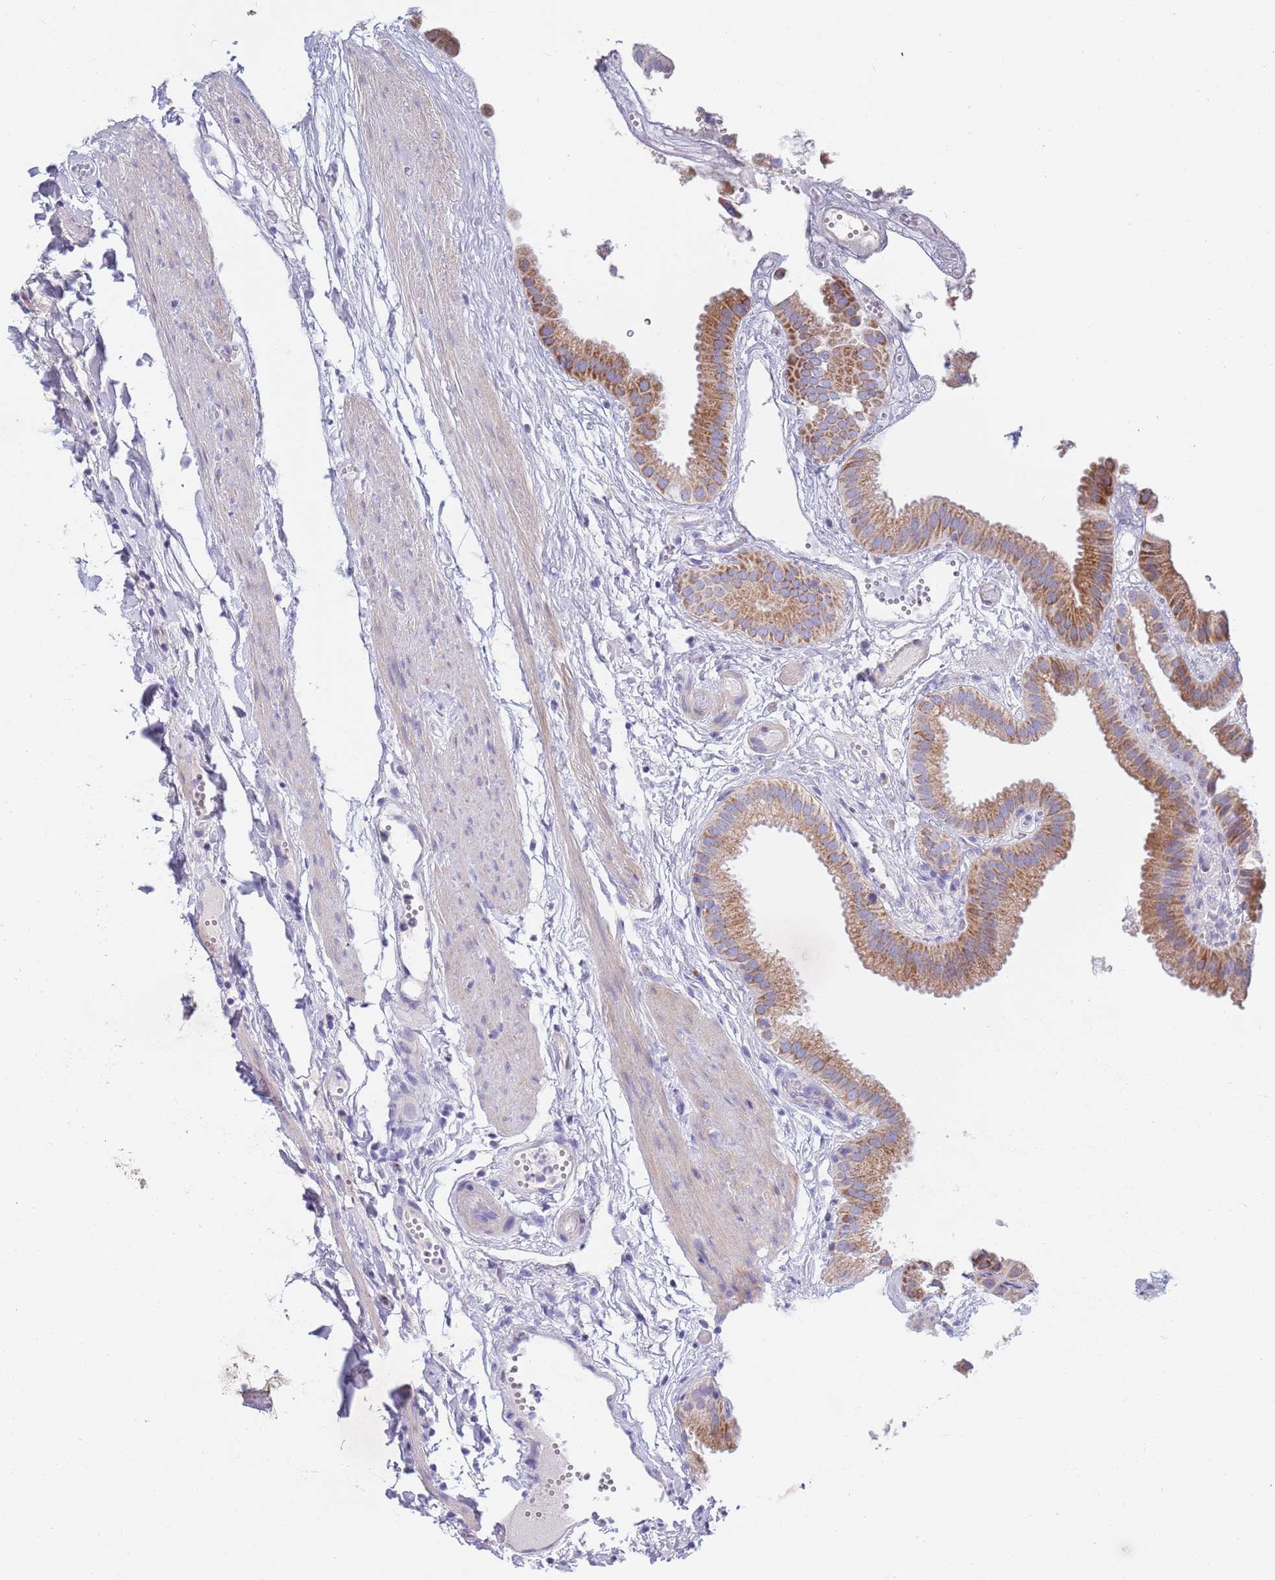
{"staining": {"intensity": "moderate", "quantity": ">75%", "location": "cytoplasmic/membranous"}, "tissue": "gallbladder", "cell_type": "Glandular cells", "image_type": "normal", "snomed": [{"axis": "morphology", "description": "Normal tissue, NOS"}, {"axis": "topography", "description": "Gallbladder"}], "caption": "About >75% of glandular cells in normal gallbladder exhibit moderate cytoplasmic/membranous protein staining as visualized by brown immunohistochemical staining.", "gene": "EMC8", "patient": {"sex": "female", "age": 61}}